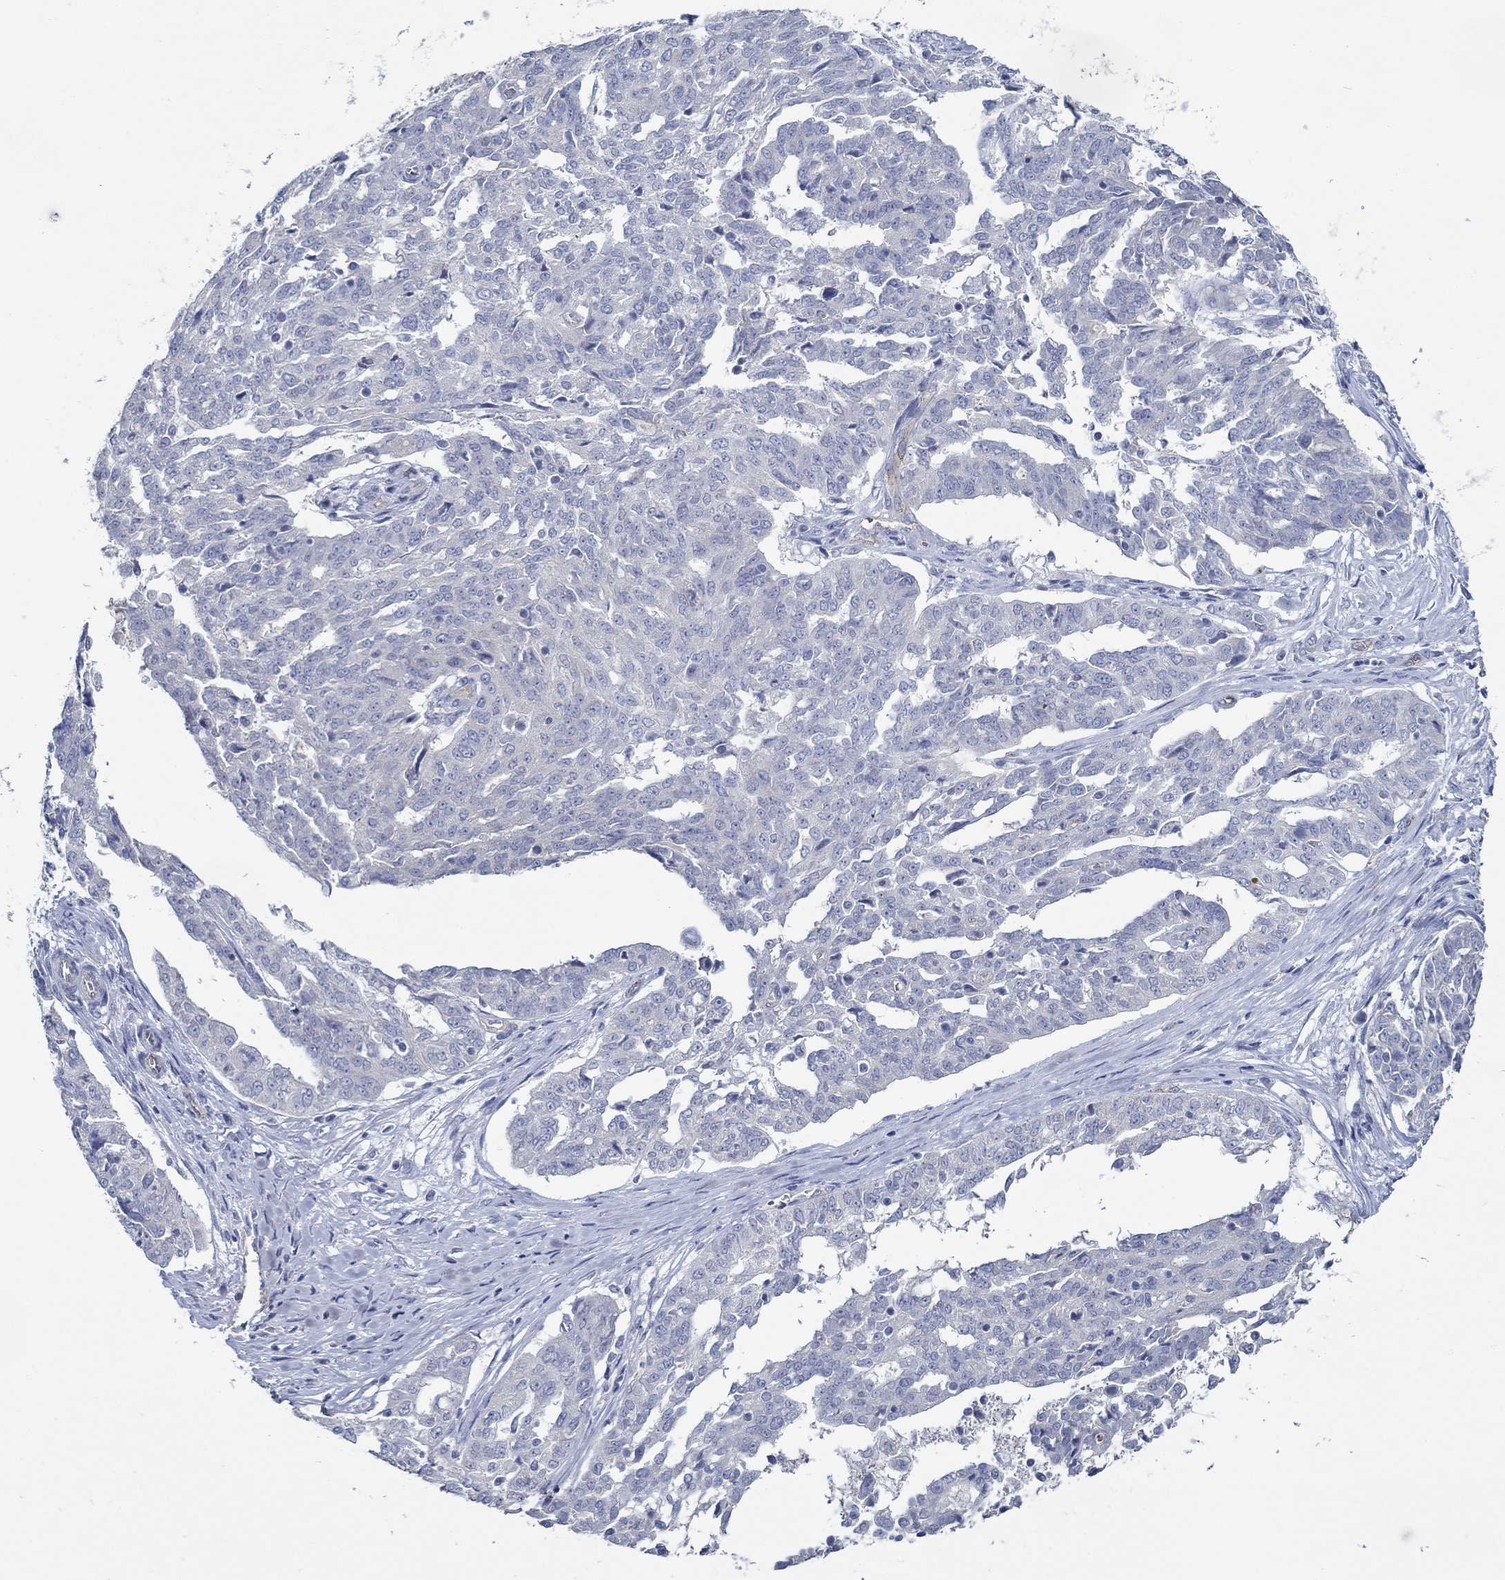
{"staining": {"intensity": "negative", "quantity": "none", "location": "none"}, "tissue": "ovarian cancer", "cell_type": "Tumor cells", "image_type": "cancer", "snomed": [{"axis": "morphology", "description": "Cystadenocarcinoma, serous, NOS"}, {"axis": "topography", "description": "Ovary"}], "caption": "High power microscopy histopathology image of an immunohistochemistry micrograph of ovarian serous cystadenocarcinoma, revealing no significant positivity in tumor cells.", "gene": "GJA5", "patient": {"sex": "female", "age": 67}}